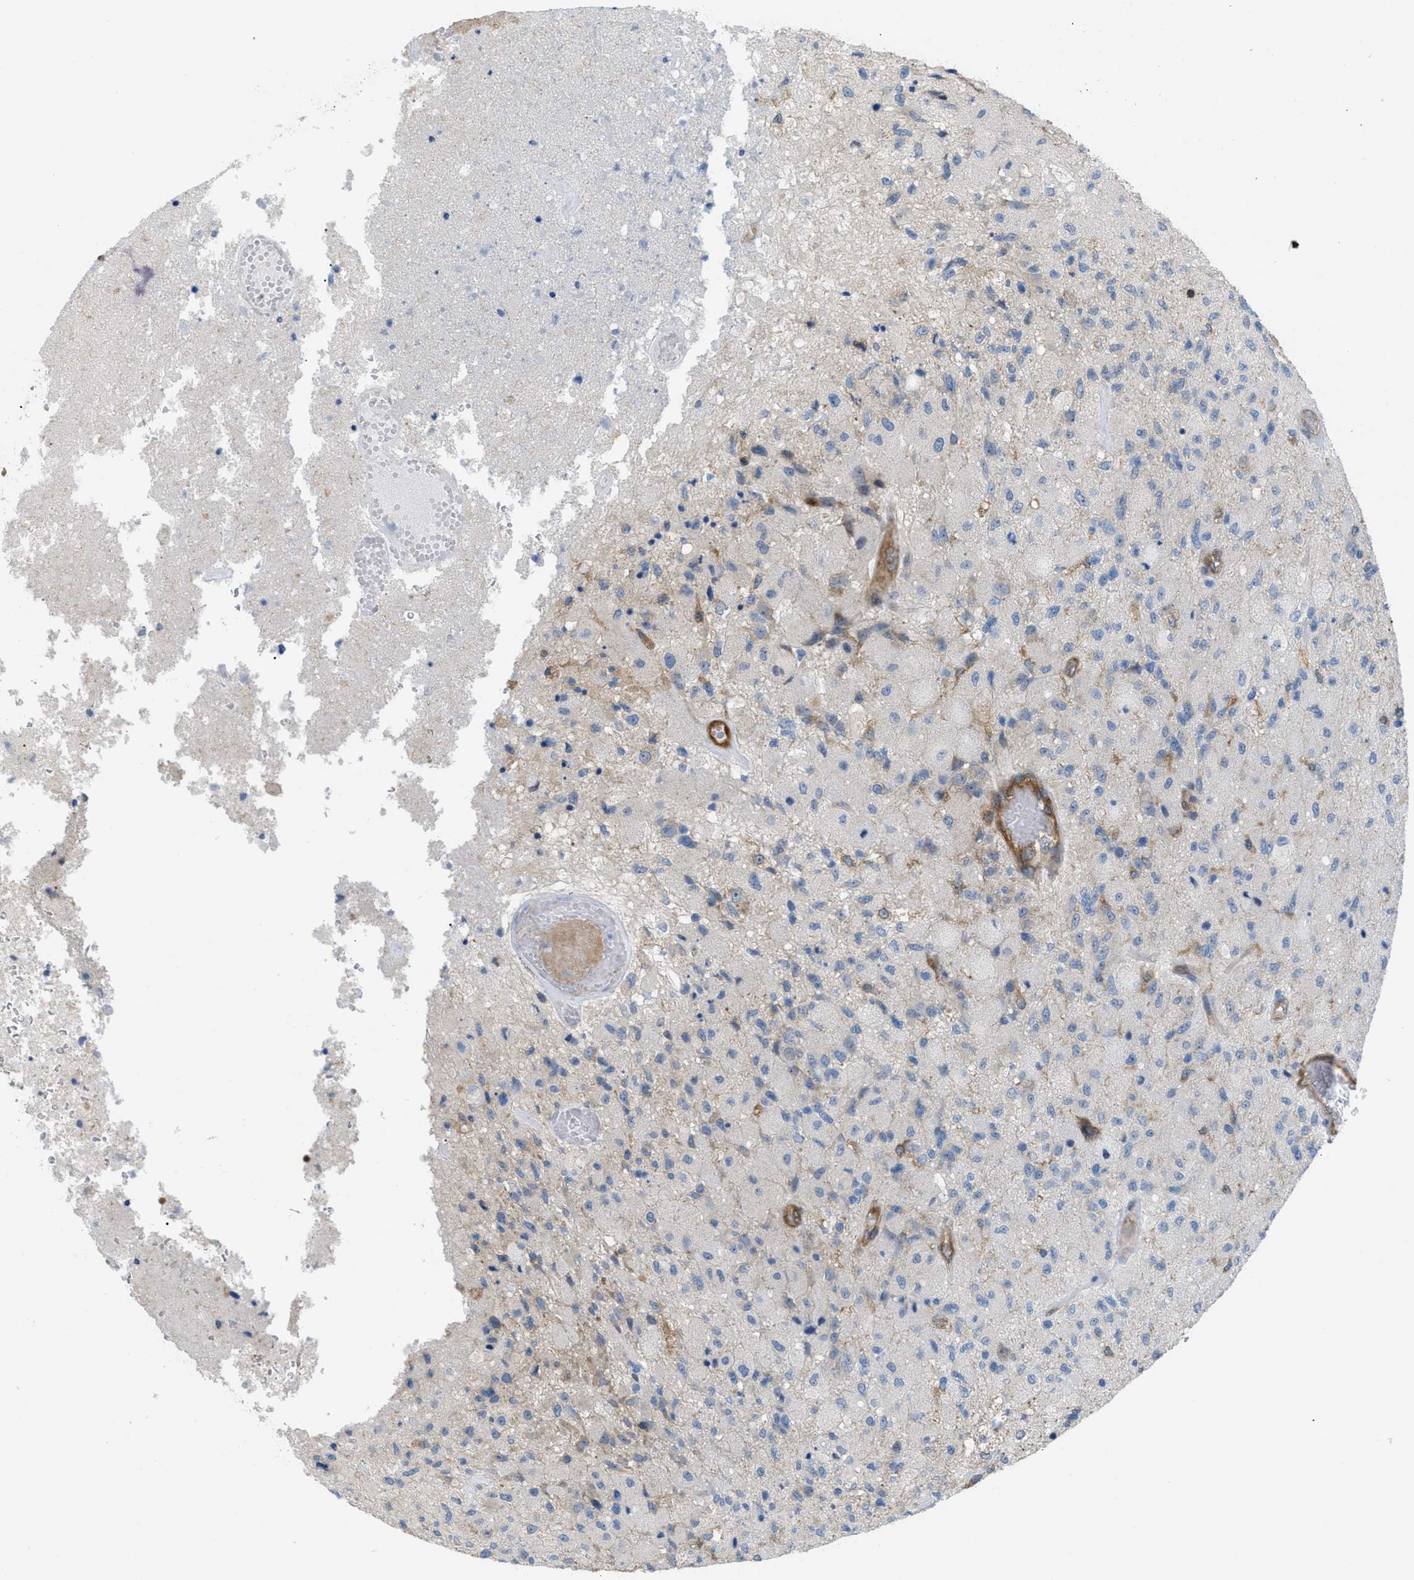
{"staining": {"intensity": "negative", "quantity": "none", "location": "none"}, "tissue": "glioma", "cell_type": "Tumor cells", "image_type": "cancer", "snomed": [{"axis": "morphology", "description": "Normal tissue, NOS"}, {"axis": "morphology", "description": "Glioma, malignant, High grade"}, {"axis": "topography", "description": "Cerebral cortex"}], "caption": "Human glioma stained for a protein using IHC demonstrates no positivity in tumor cells.", "gene": "ATP2A3", "patient": {"sex": "male", "age": 77}}